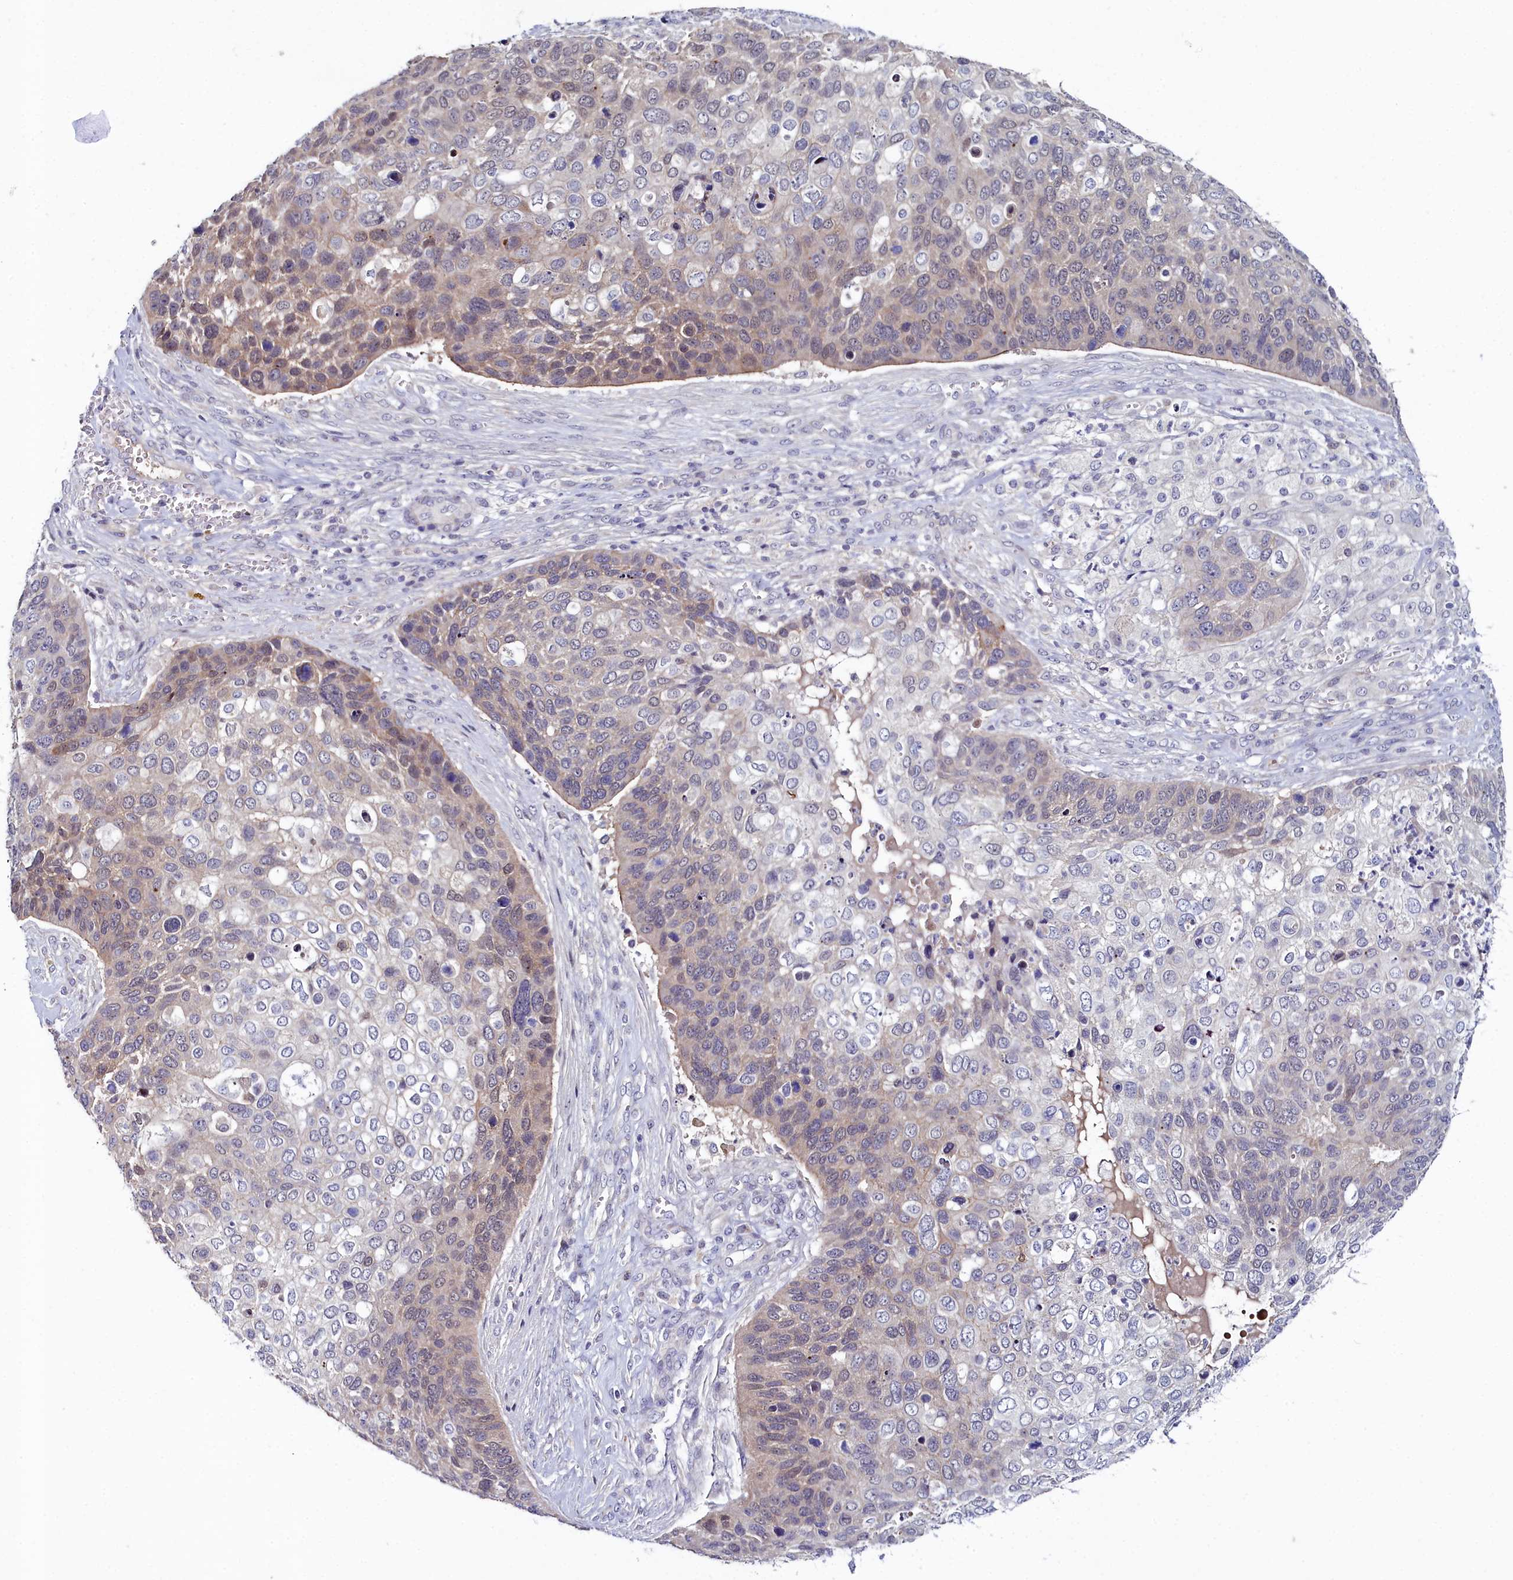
{"staining": {"intensity": "weak", "quantity": "<25%", "location": "cytoplasmic/membranous,nuclear"}, "tissue": "skin cancer", "cell_type": "Tumor cells", "image_type": "cancer", "snomed": [{"axis": "morphology", "description": "Basal cell carcinoma"}, {"axis": "topography", "description": "Skin"}], "caption": "Immunohistochemistry photomicrograph of skin cancer stained for a protein (brown), which reveals no expression in tumor cells.", "gene": "KCTD18", "patient": {"sex": "female", "age": 74}}